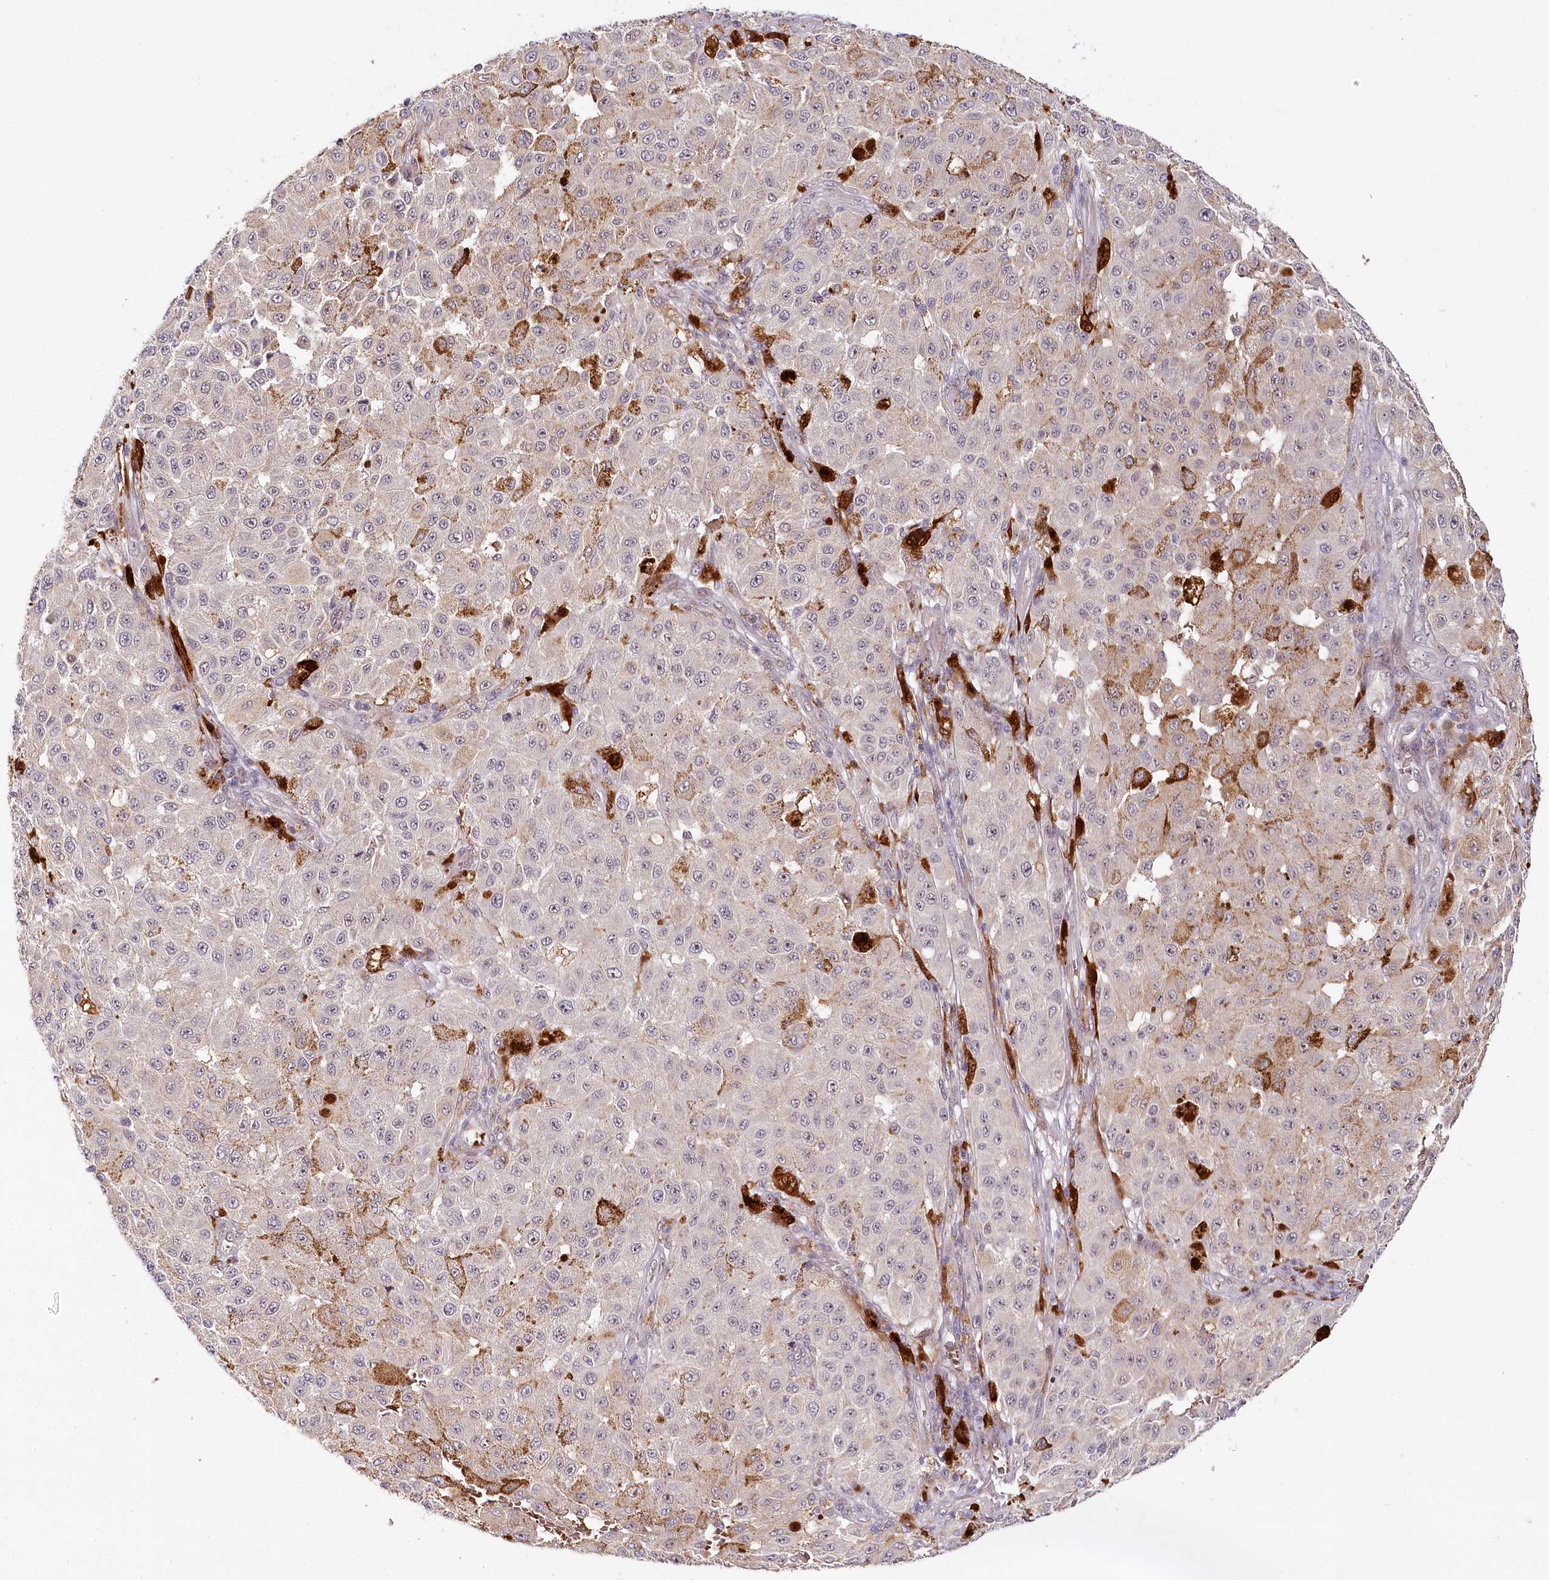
{"staining": {"intensity": "weak", "quantity": "25%-75%", "location": "cytoplasmic/membranous"}, "tissue": "melanoma", "cell_type": "Tumor cells", "image_type": "cancer", "snomed": [{"axis": "morphology", "description": "Malignant melanoma, NOS"}, {"axis": "topography", "description": "Skin"}], "caption": "Protein expression analysis of melanoma displays weak cytoplasmic/membranous positivity in approximately 25%-75% of tumor cells.", "gene": "WDR36", "patient": {"sex": "female", "age": 64}}